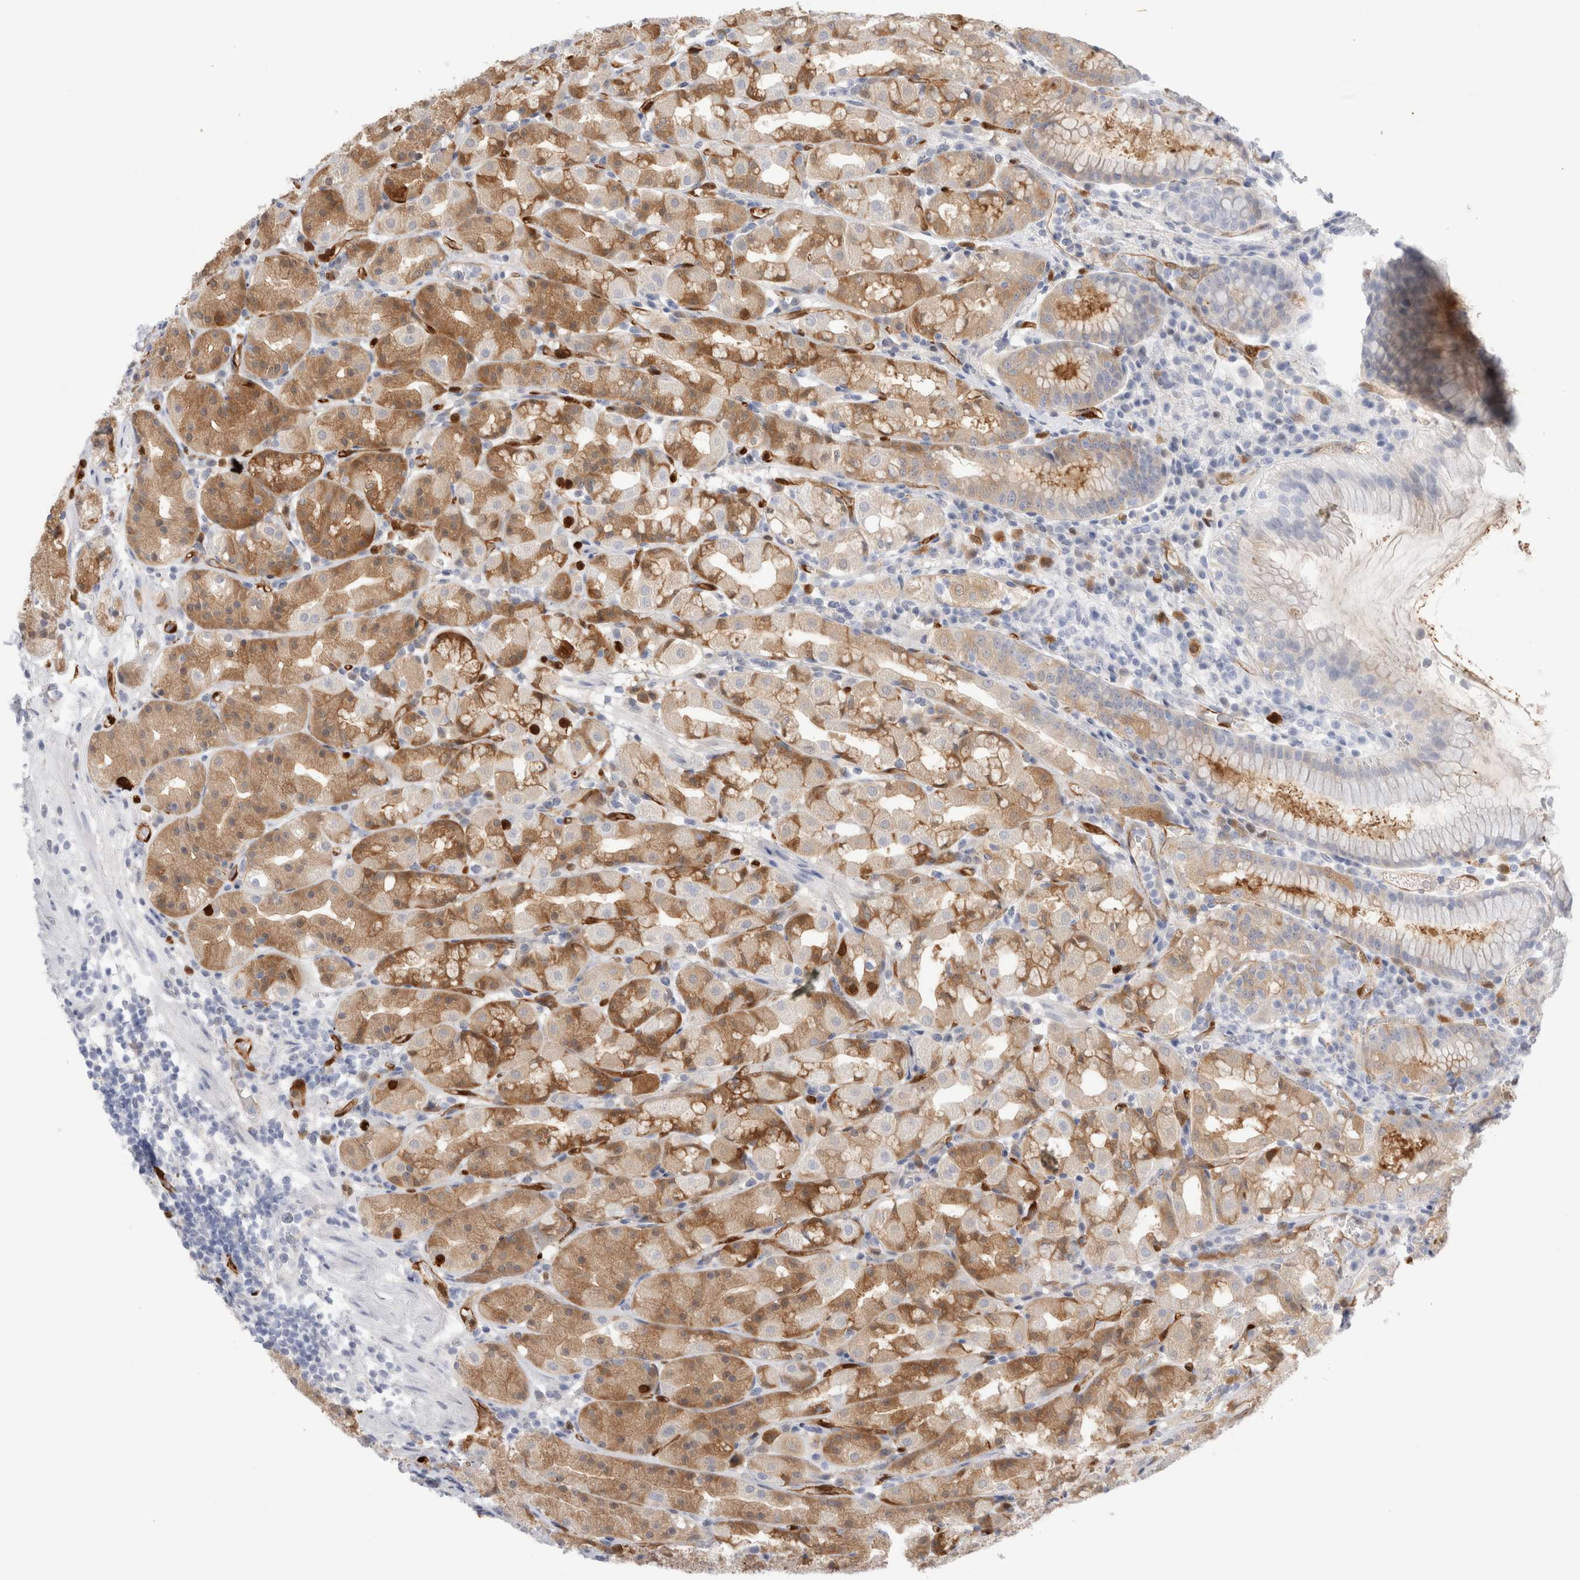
{"staining": {"intensity": "moderate", "quantity": "<25%", "location": "cytoplasmic/membranous"}, "tissue": "stomach", "cell_type": "Glandular cells", "image_type": "normal", "snomed": [{"axis": "morphology", "description": "Normal tissue, NOS"}, {"axis": "topography", "description": "Stomach, lower"}], "caption": "Moderate cytoplasmic/membranous staining is seen in approximately <25% of glandular cells in normal stomach.", "gene": "NAPEPLD", "patient": {"sex": "female", "age": 56}}